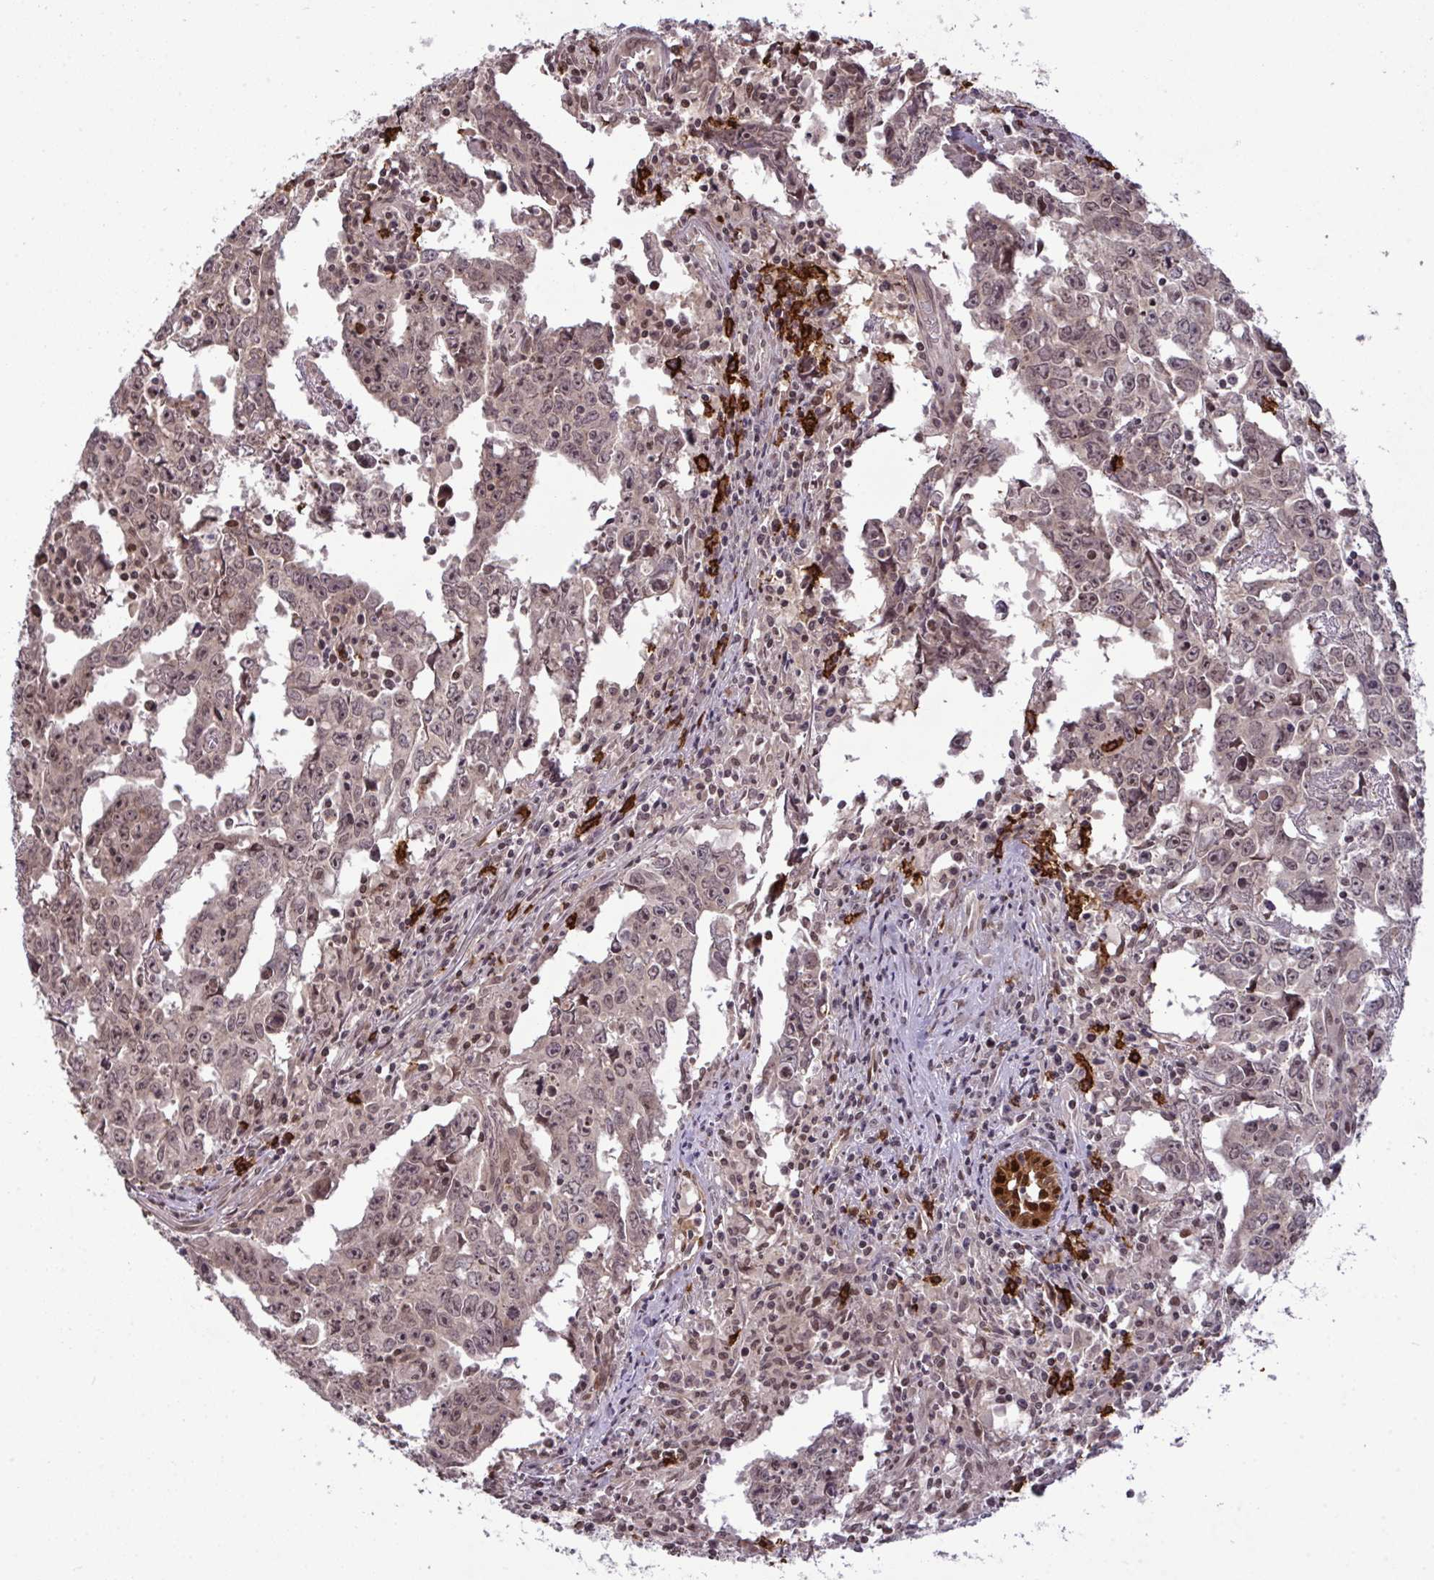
{"staining": {"intensity": "moderate", "quantity": ">75%", "location": "nuclear"}, "tissue": "testis cancer", "cell_type": "Tumor cells", "image_type": "cancer", "snomed": [{"axis": "morphology", "description": "Carcinoma, Embryonal, NOS"}, {"axis": "topography", "description": "Testis"}], "caption": "Immunohistochemistry (IHC) image of neoplastic tissue: human testis cancer stained using immunohistochemistry (IHC) demonstrates medium levels of moderate protein expression localized specifically in the nuclear of tumor cells, appearing as a nuclear brown color.", "gene": "UXT", "patient": {"sex": "male", "age": 22}}